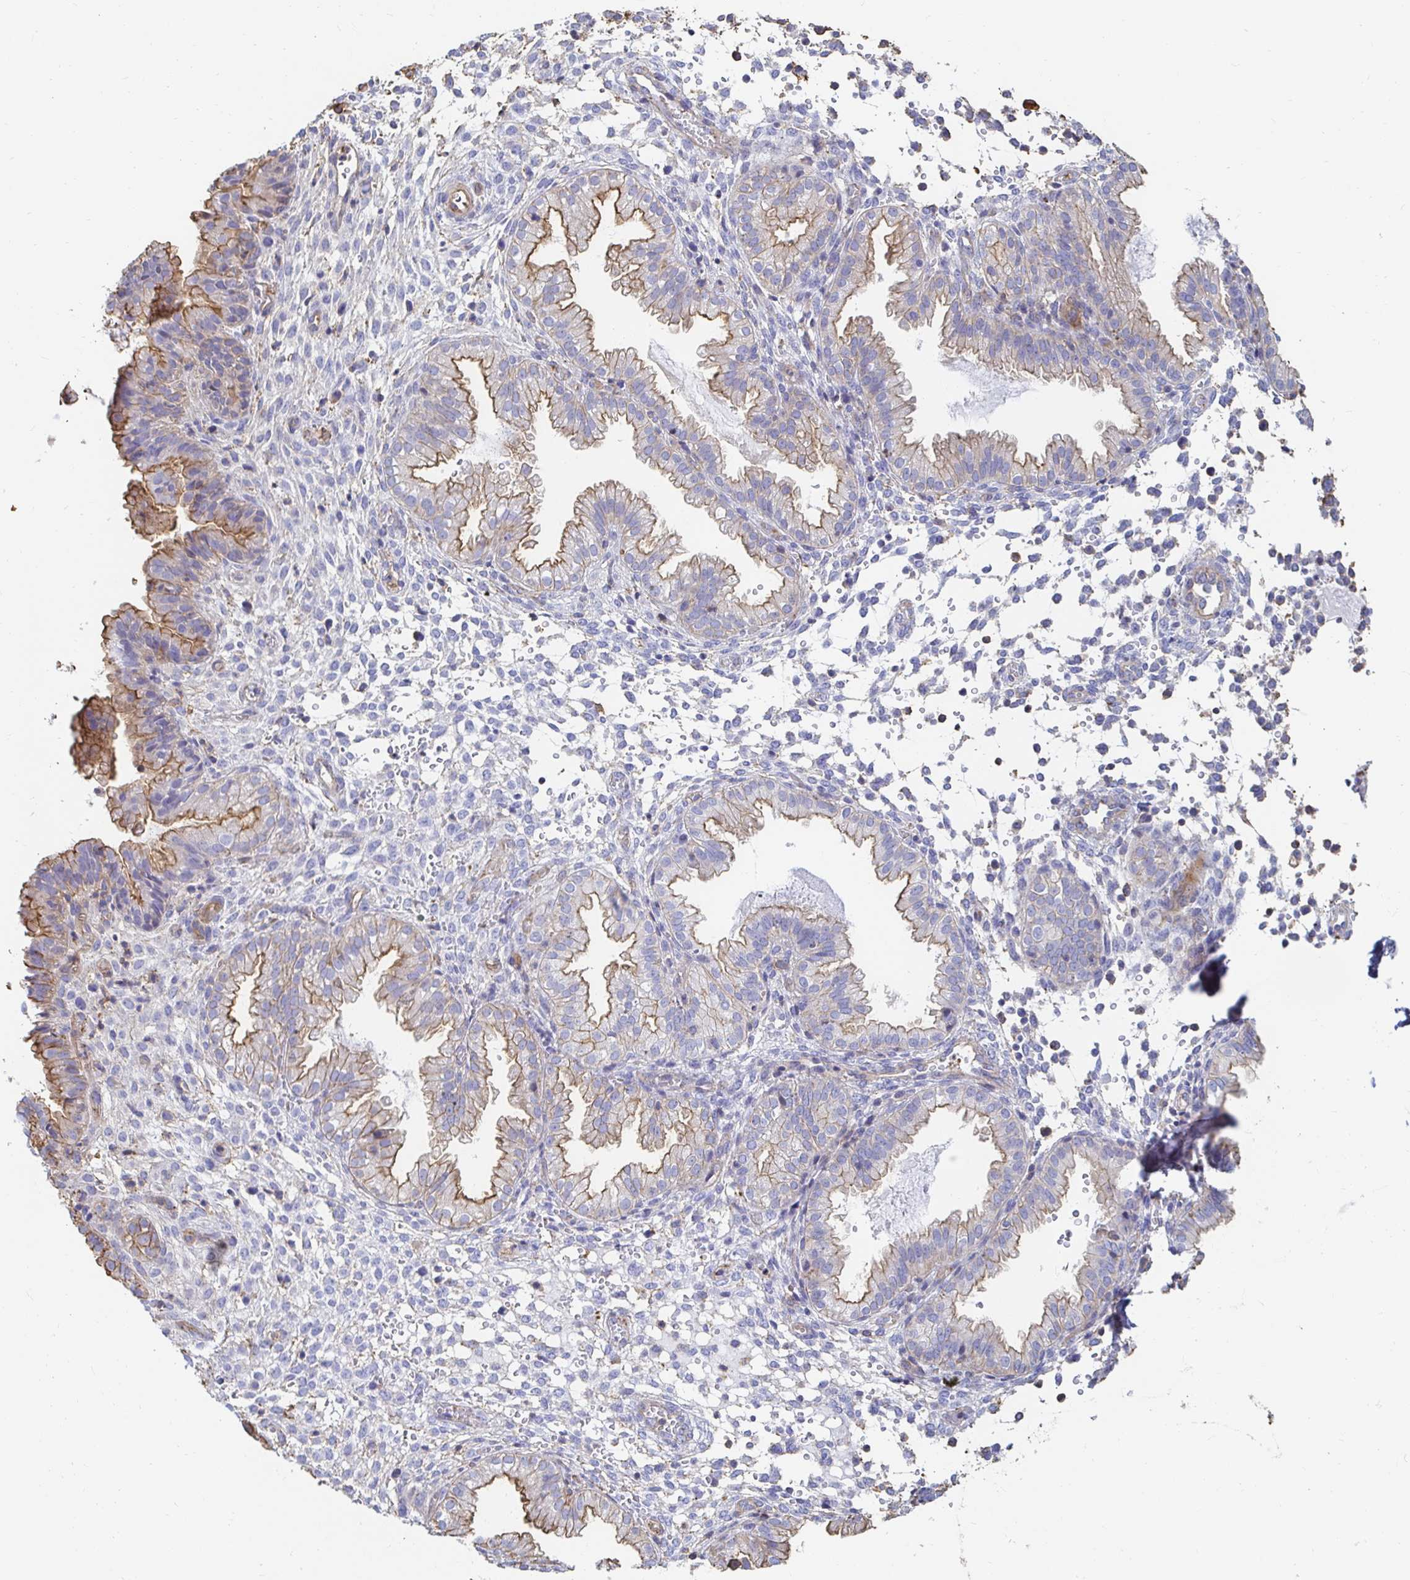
{"staining": {"intensity": "negative", "quantity": "none", "location": "none"}, "tissue": "endometrium", "cell_type": "Cells in endometrial stroma", "image_type": "normal", "snomed": [{"axis": "morphology", "description": "Normal tissue, NOS"}, {"axis": "topography", "description": "Endometrium"}], "caption": "This is a micrograph of immunohistochemistry (IHC) staining of benign endometrium, which shows no expression in cells in endometrial stroma.", "gene": "PTPN14", "patient": {"sex": "female", "age": 33}}